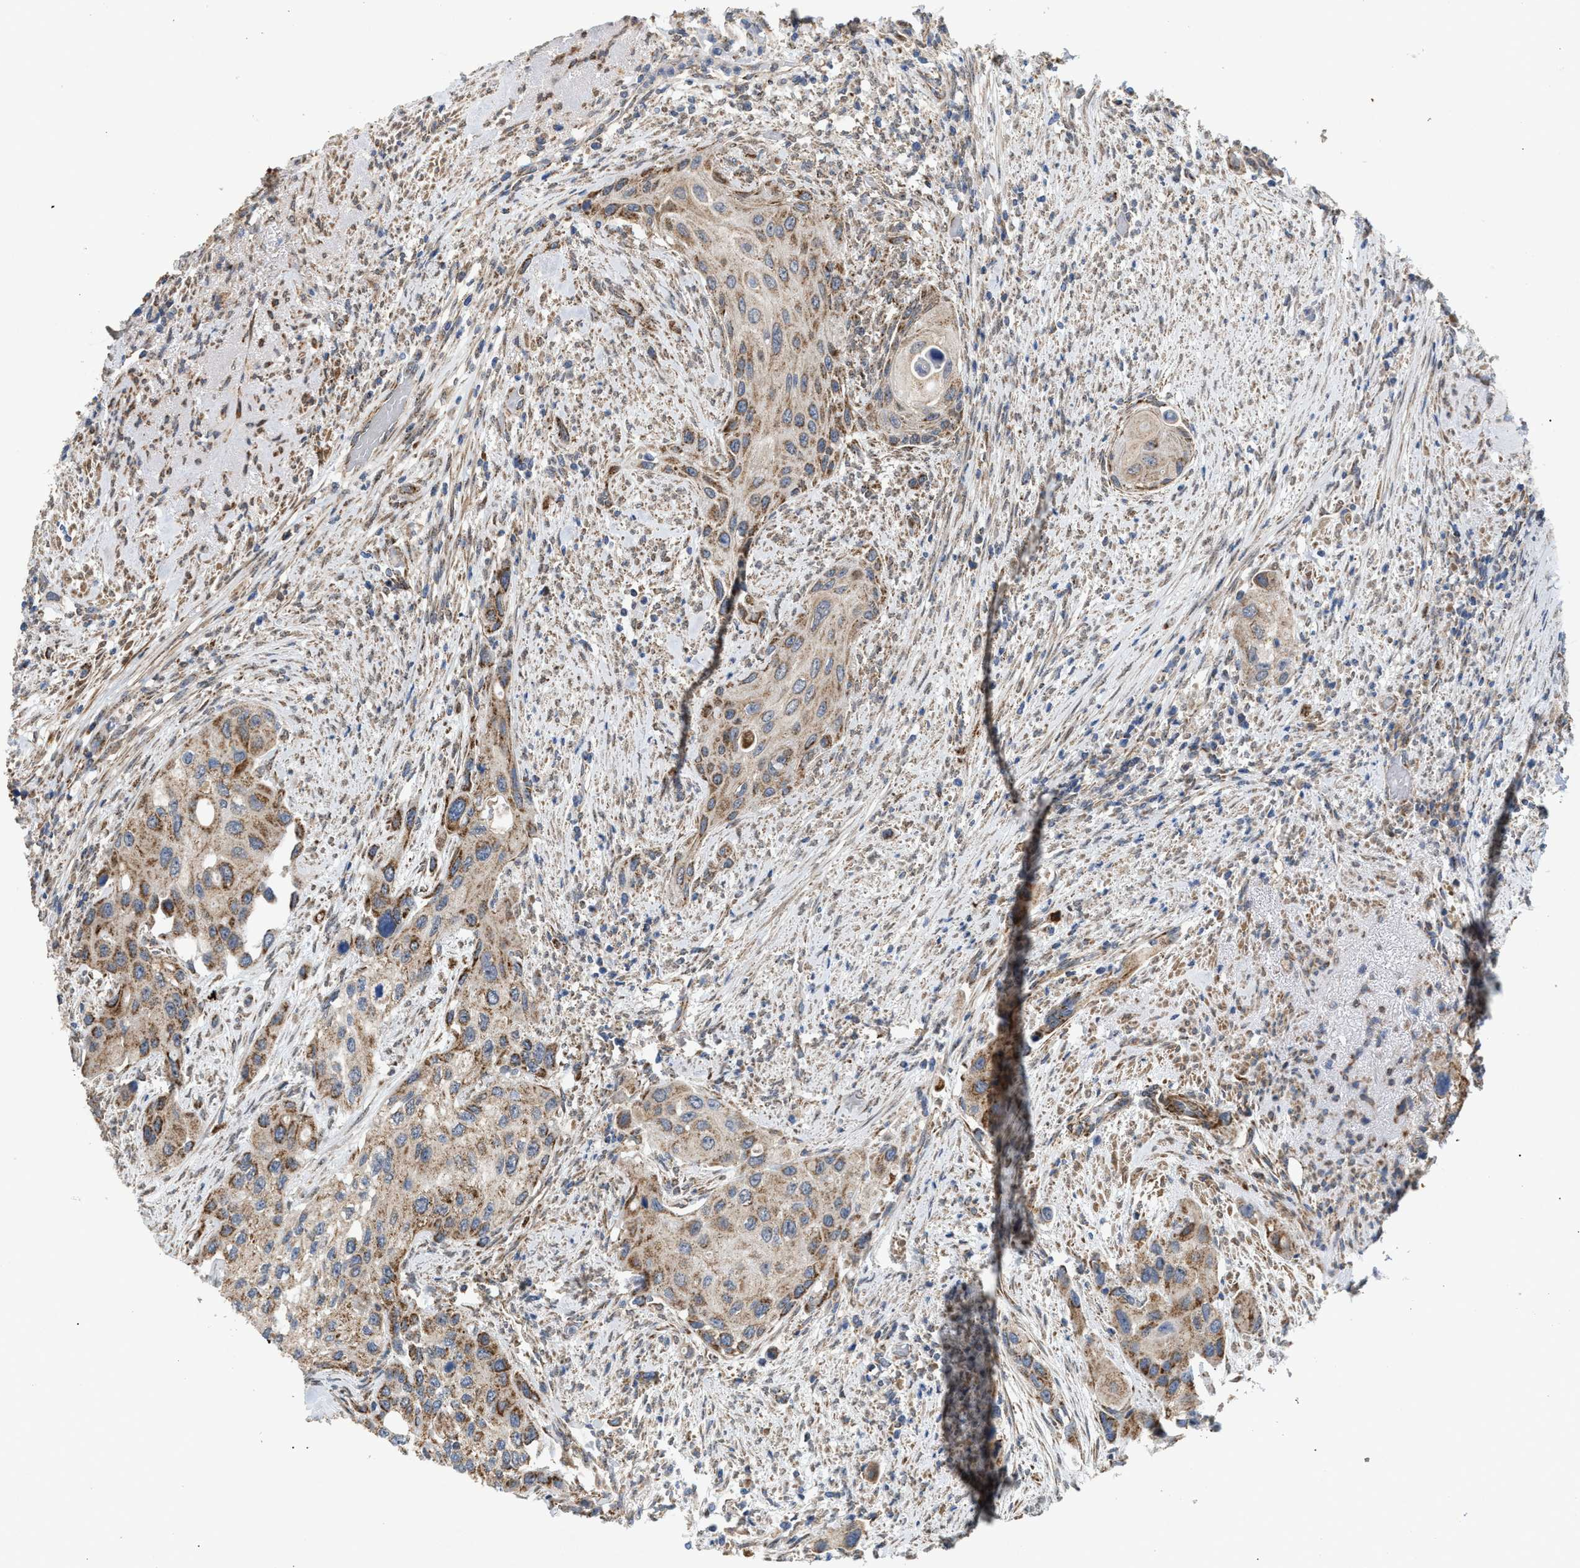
{"staining": {"intensity": "moderate", "quantity": ">75%", "location": "cytoplasmic/membranous"}, "tissue": "urothelial cancer", "cell_type": "Tumor cells", "image_type": "cancer", "snomed": [{"axis": "morphology", "description": "Urothelial carcinoma, High grade"}, {"axis": "topography", "description": "Urinary bladder"}], "caption": "Brown immunohistochemical staining in high-grade urothelial carcinoma displays moderate cytoplasmic/membranous positivity in about >75% of tumor cells.", "gene": "TACO1", "patient": {"sex": "female", "age": 56}}